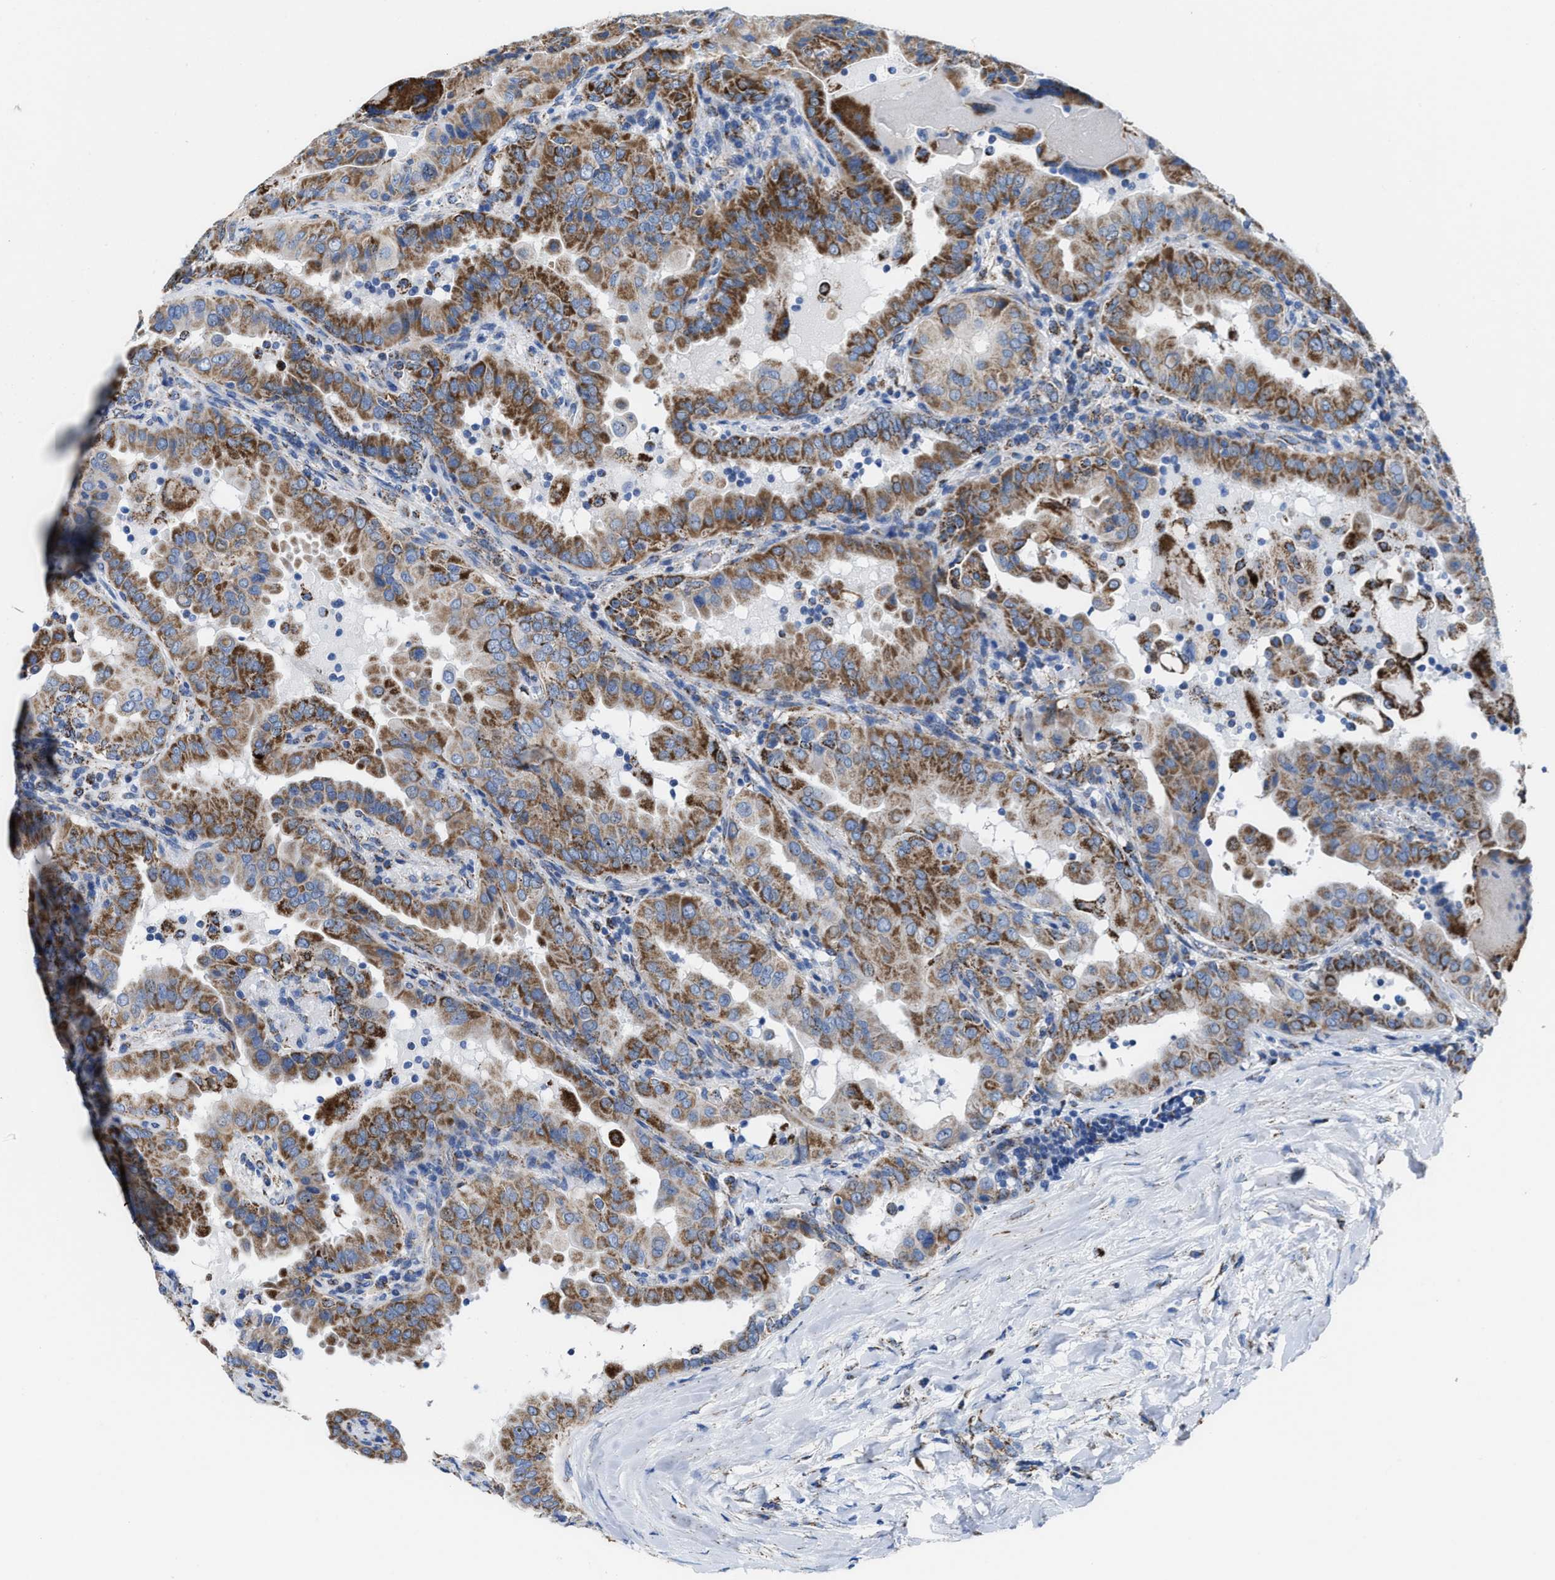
{"staining": {"intensity": "strong", "quantity": ">75%", "location": "cytoplasmic/membranous"}, "tissue": "thyroid cancer", "cell_type": "Tumor cells", "image_type": "cancer", "snomed": [{"axis": "morphology", "description": "Papillary adenocarcinoma, NOS"}, {"axis": "topography", "description": "Thyroid gland"}], "caption": "The photomicrograph demonstrates immunohistochemical staining of thyroid cancer (papillary adenocarcinoma). There is strong cytoplasmic/membranous expression is identified in approximately >75% of tumor cells. (IHC, brightfield microscopy, high magnification).", "gene": "ALDH1B1", "patient": {"sex": "male", "age": 33}}